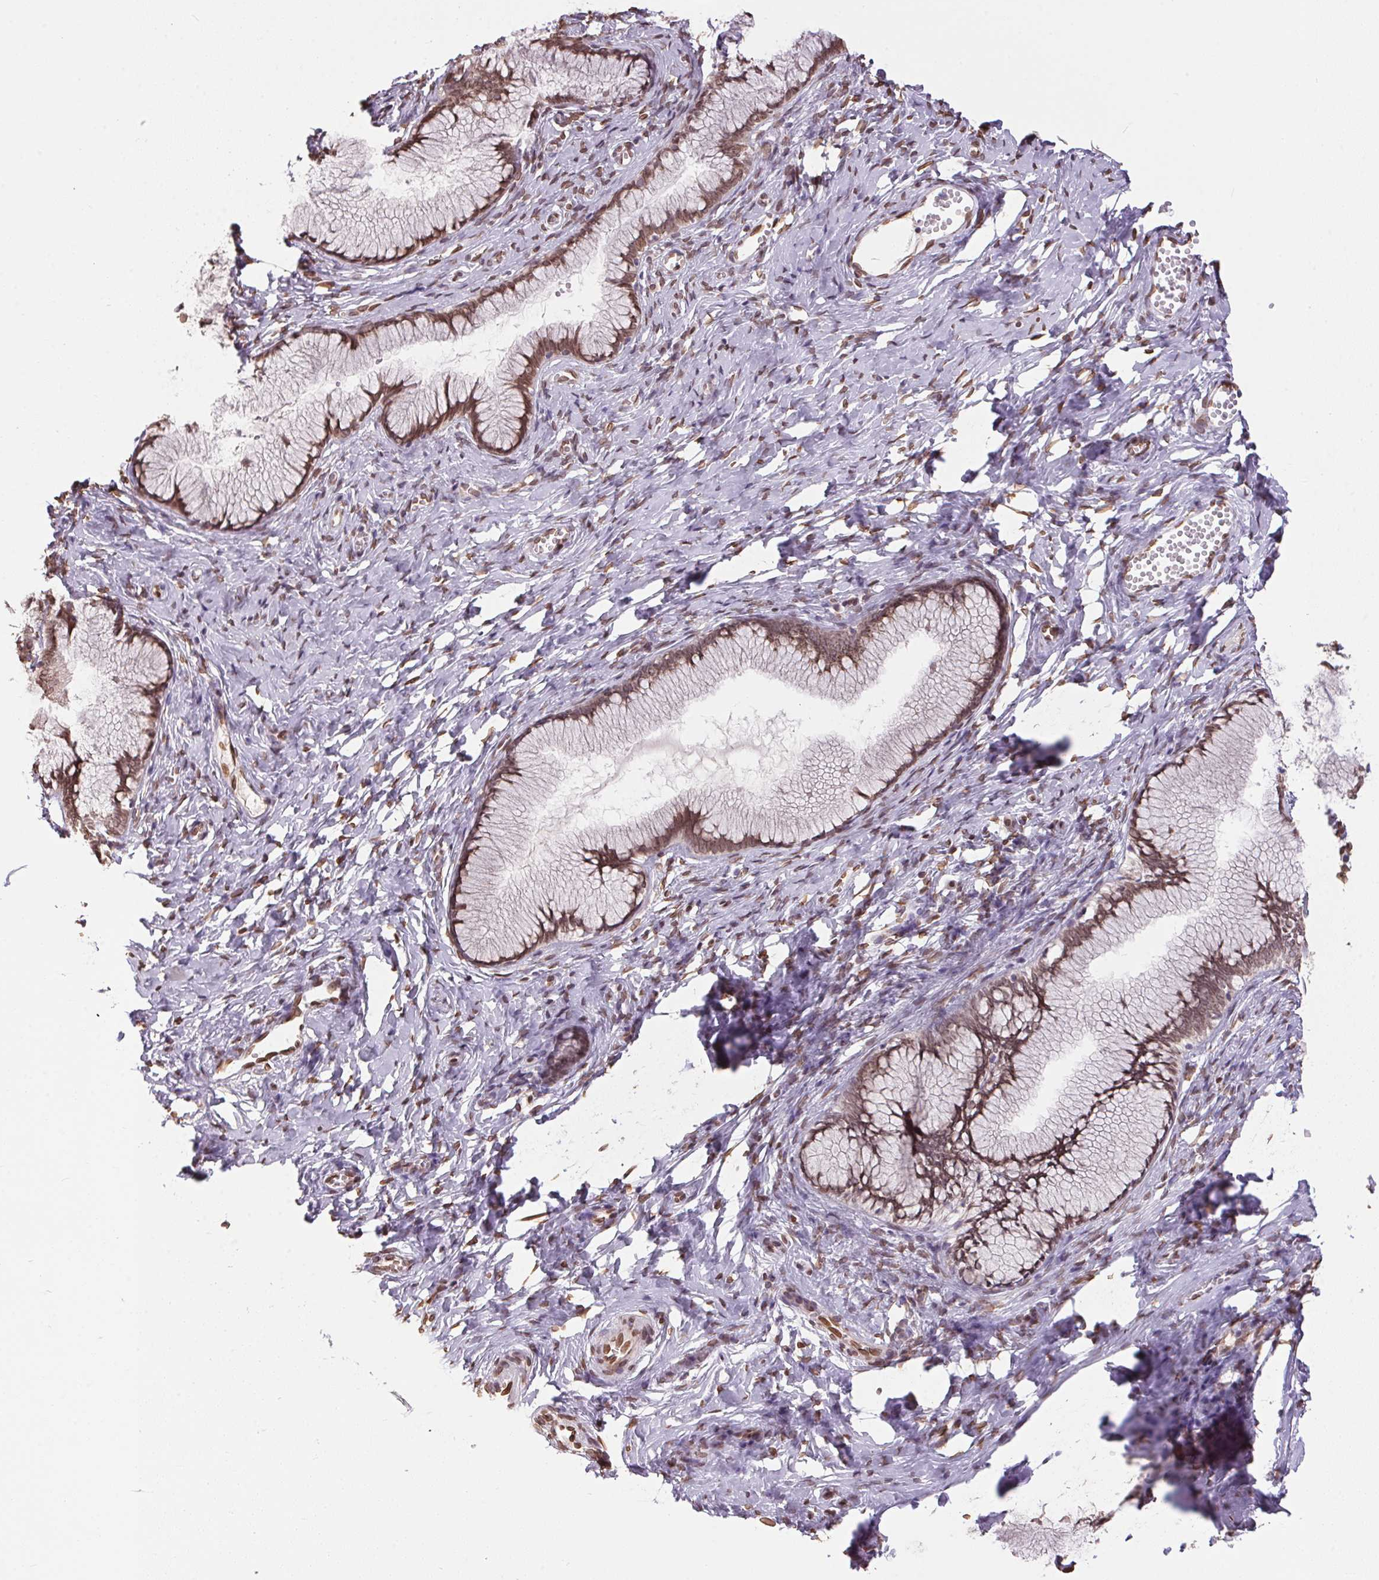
{"staining": {"intensity": "moderate", "quantity": ">75%", "location": "nuclear"}, "tissue": "cervix", "cell_type": "Glandular cells", "image_type": "normal", "snomed": [{"axis": "morphology", "description": "Normal tissue, NOS"}, {"axis": "topography", "description": "Cervix"}], "caption": "An image showing moderate nuclear positivity in approximately >75% of glandular cells in unremarkable cervix, as visualized by brown immunohistochemical staining.", "gene": "TMEM175", "patient": {"sex": "female", "age": 40}}